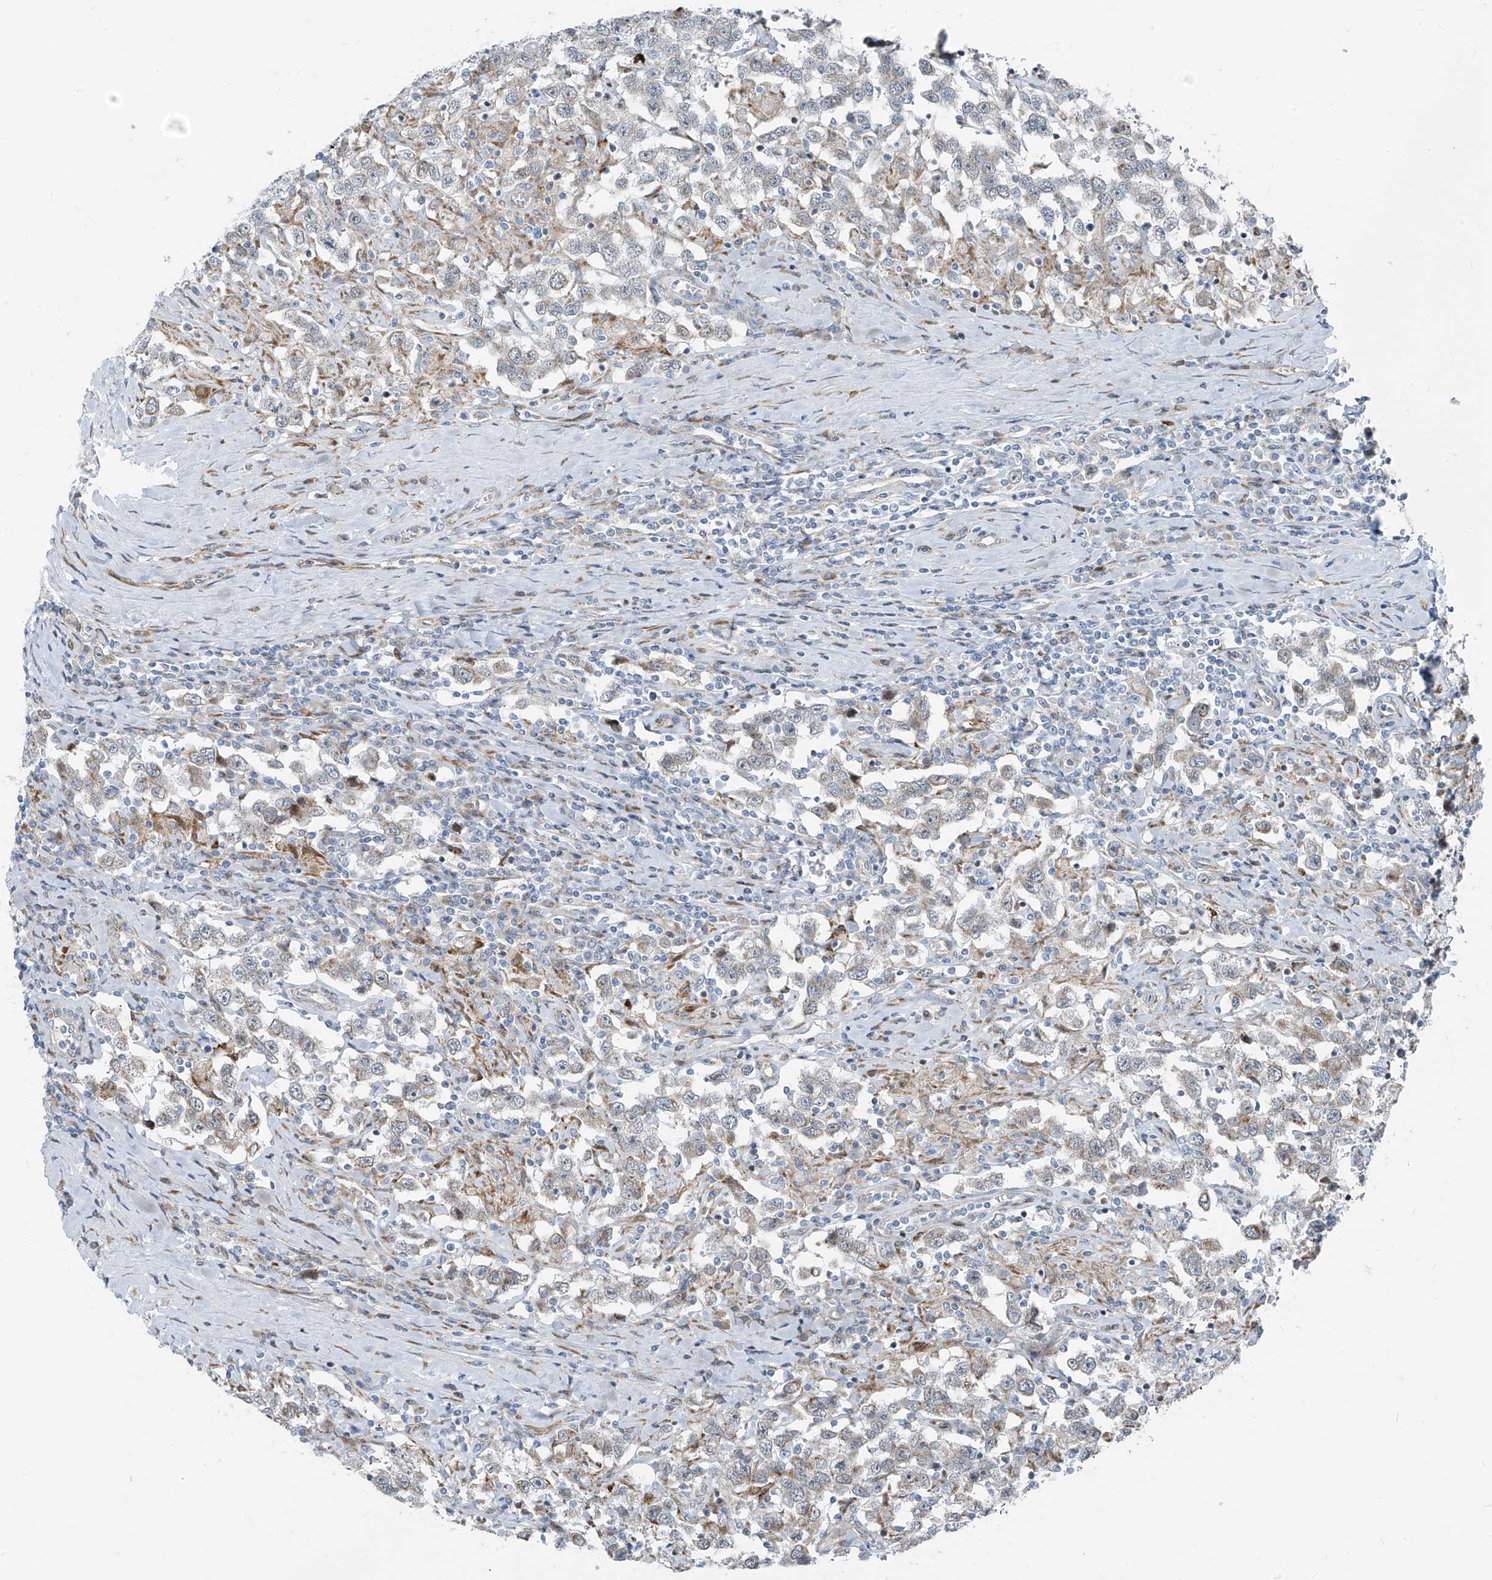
{"staining": {"intensity": "moderate", "quantity": "<25%", "location": "cytoplasmic/membranous"}, "tissue": "testis cancer", "cell_type": "Tumor cells", "image_type": "cancer", "snomed": [{"axis": "morphology", "description": "Seminoma, NOS"}, {"axis": "topography", "description": "Testis"}], "caption": "The image reveals immunohistochemical staining of testis cancer. There is moderate cytoplasmic/membranous staining is seen in about <25% of tumor cells.", "gene": "HIC2", "patient": {"sex": "male", "age": 41}}